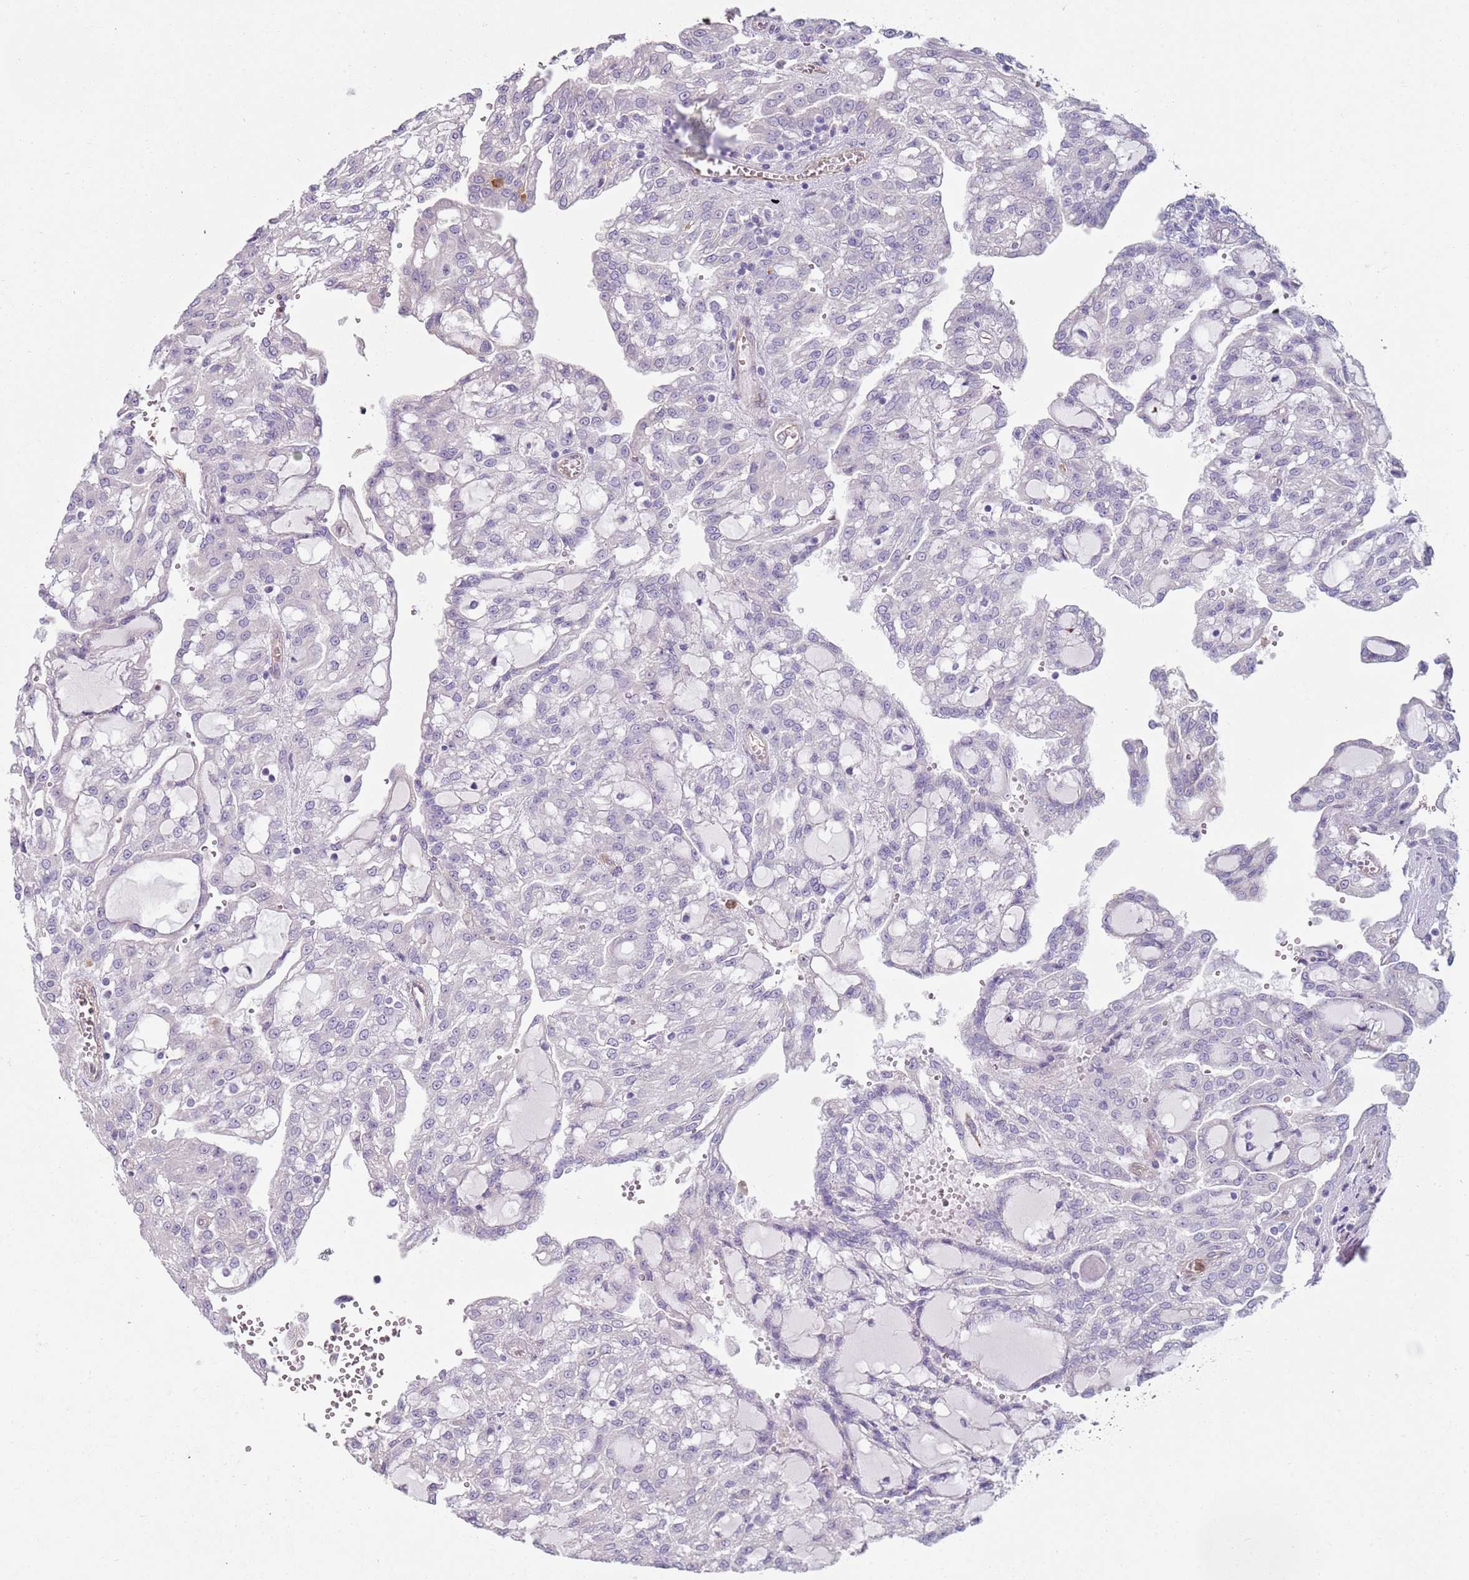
{"staining": {"intensity": "negative", "quantity": "none", "location": "none"}, "tissue": "renal cancer", "cell_type": "Tumor cells", "image_type": "cancer", "snomed": [{"axis": "morphology", "description": "Adenocarcinoma, NOS"}, {"axis": "topography", "description": "Kidney"}], "caption": "Immunohistochemistry micrograph of neoplastic tissue: renal cancer stained with DAB (3,3'-diaminobenzidine) reveals no significant protein staining in tumor cells.", "gene": "PHLPP2", "patient": {"sex": "male", "age": 63}}